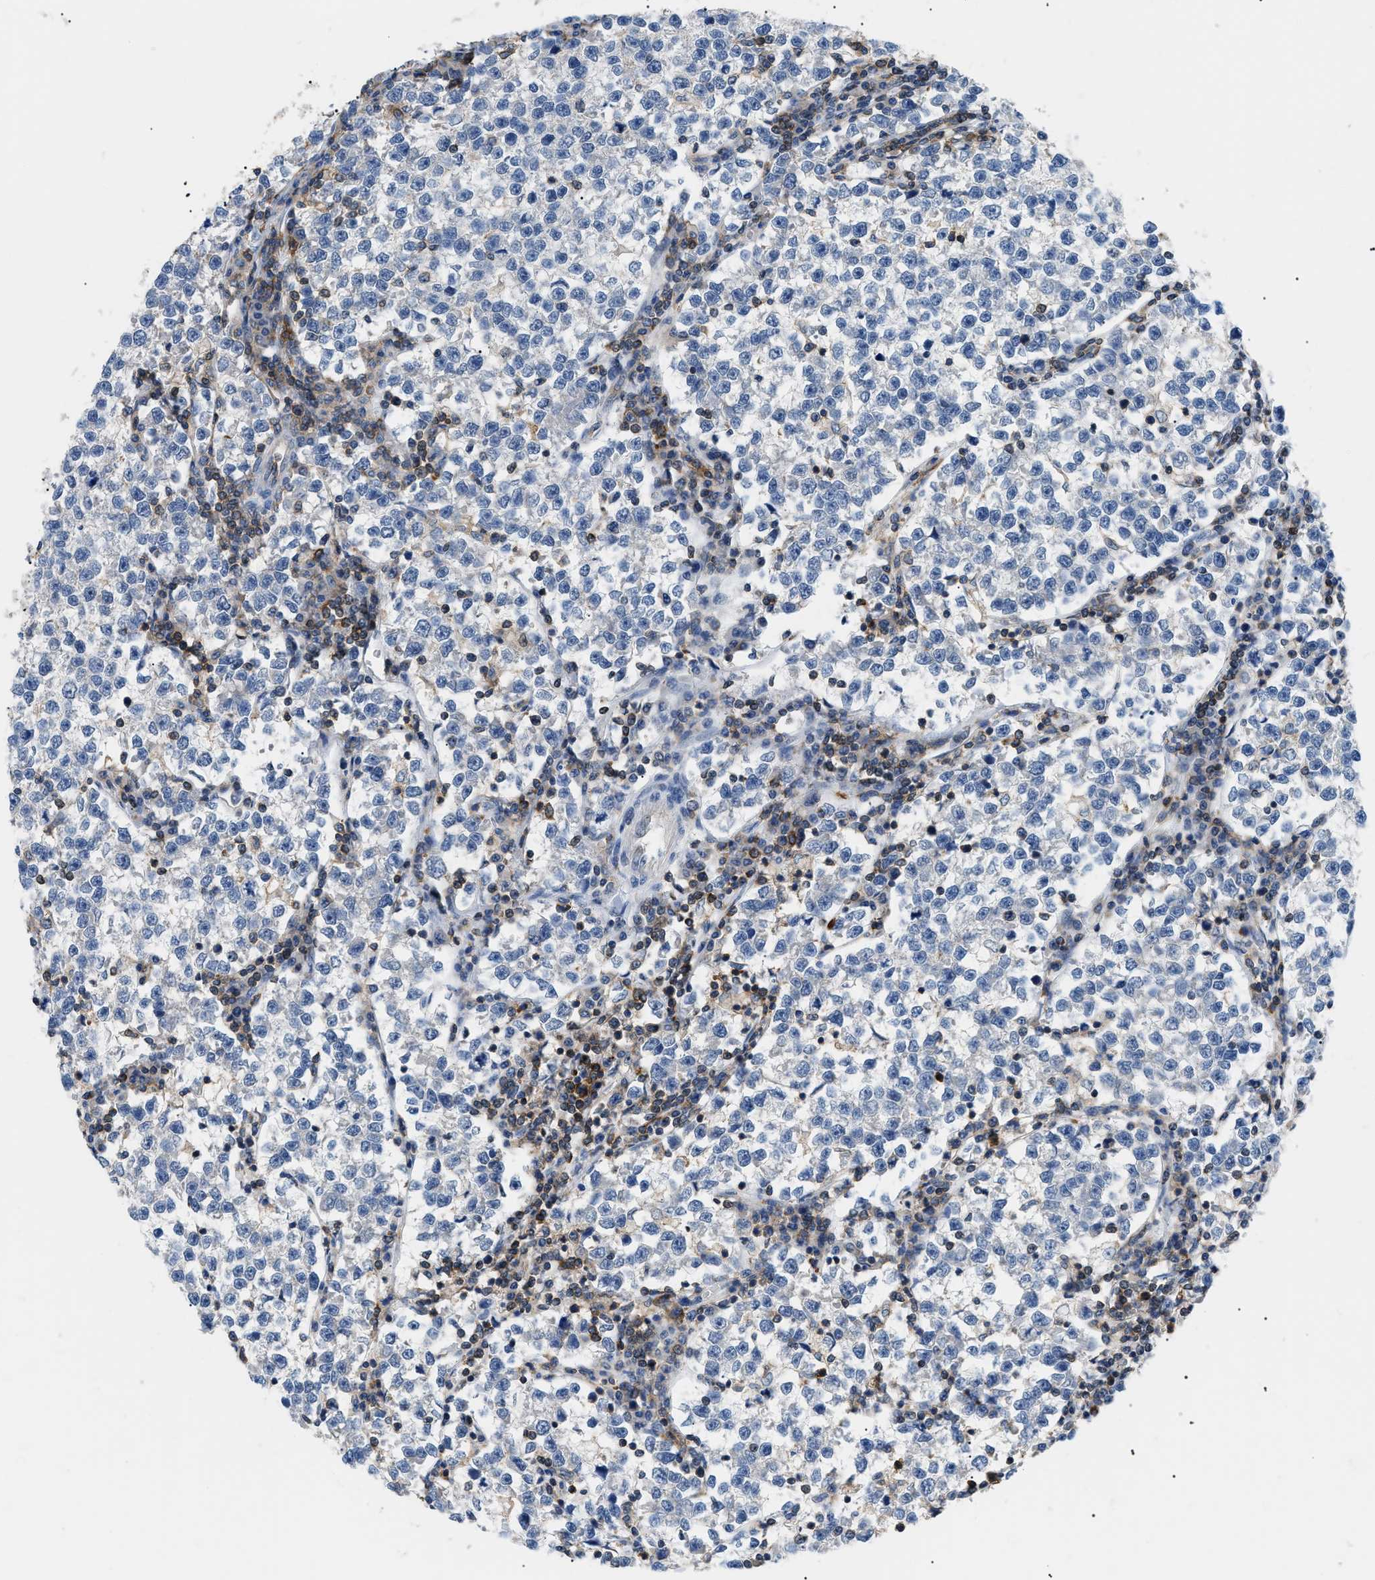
{"staining": {"intensity": "negative", "quantity": "none", "location": "none"}, "tissue": "testis cancer", "cell_type": "Tumor cells", "image_type": "cancer", "snomed": [{"axis": "morphology", "description": "Normal tissue, NOS"}, {"axis": "morphology", "description": "Seminoma, NOS"}, {"axis": "topography", "description": "Testis"}], "caption": "Immunohistochemistry (IHC) photomicrograph of human testis cancer (seminoma) stained for a protein (brown), which demonstrates no staining in tumor cells.", "gene": "INPP5D", "patient": {"sex": "male", "age": 43}}